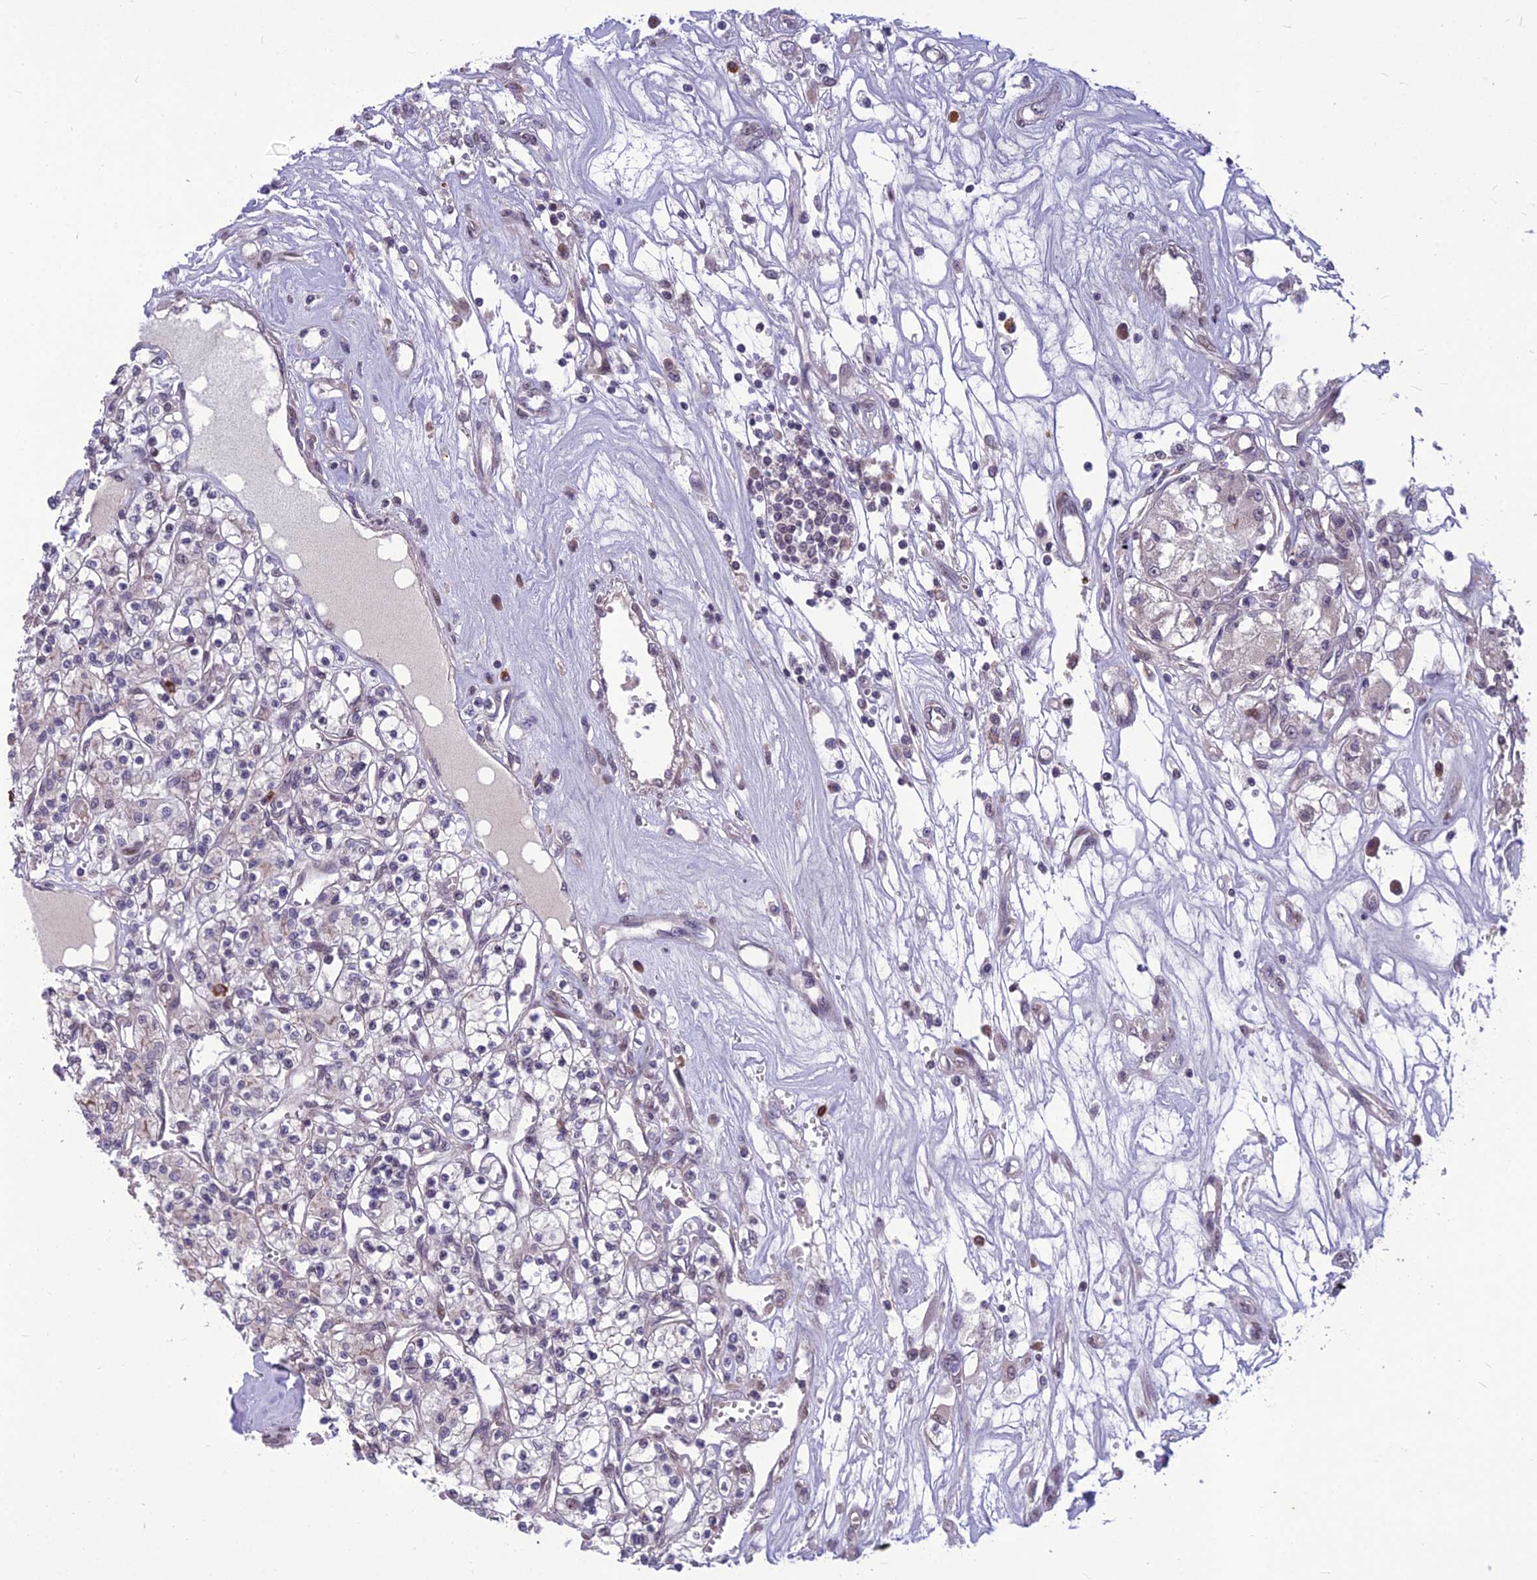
{"staining": {"intensity": "negative", "quantity": "none", "location": "none"}, "tissue": "renal cancer", "cell_type": "Tumor cells", "image_type": "cancer", "snomed": [{"axis": "morphology", "description": "Adenocarcinoma, NOS"}, {"axis": "topography", "description": "Kidney"}], "caption": "Immunohistochemical staining of renal adenocarcinoma exhibits no significant expression in tumor cells.", "gene": "FBRS", "patient": {"sex": "female", "age": 59}}